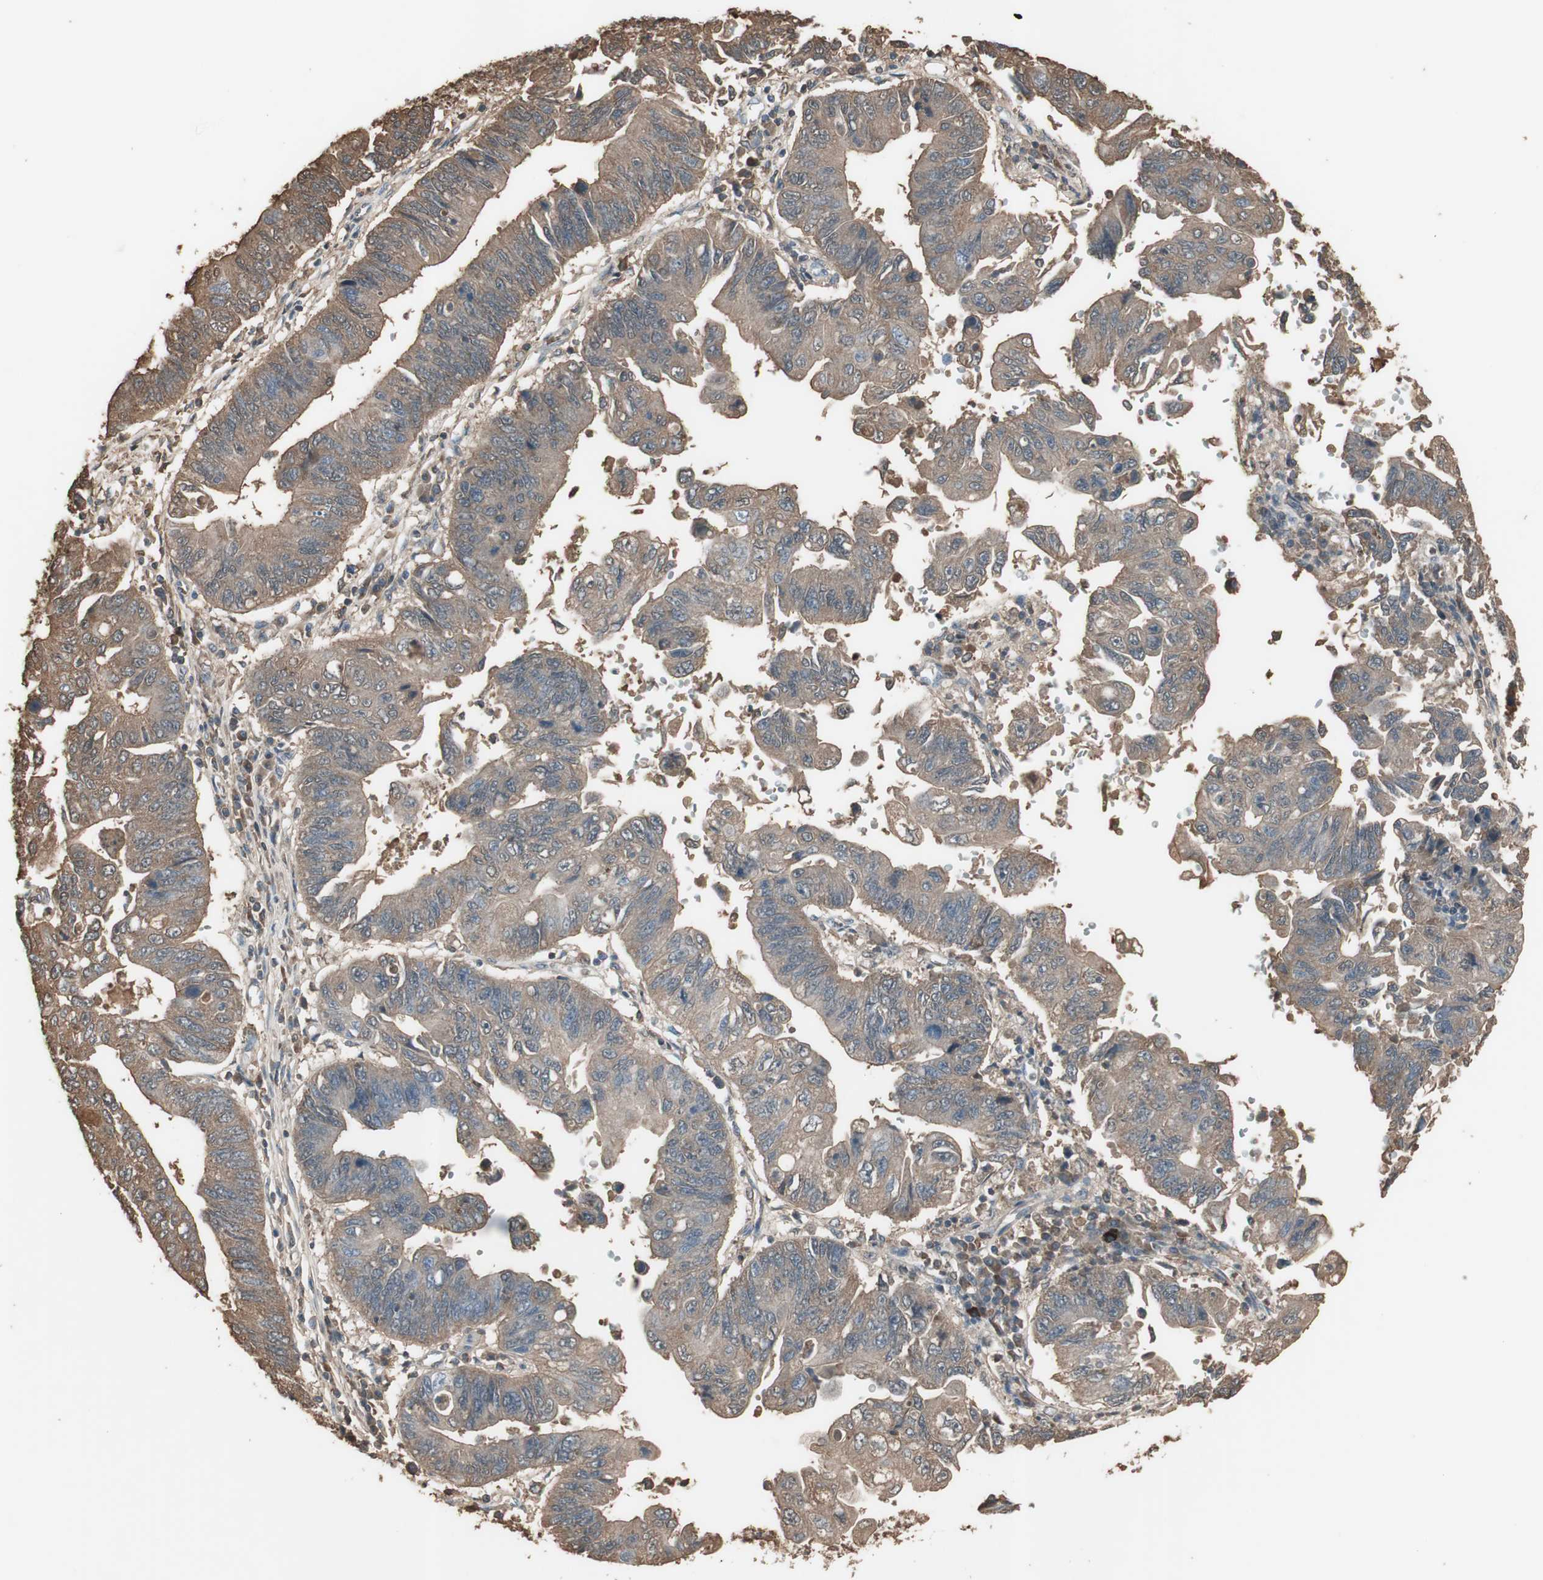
{"staining": {"intensity": "moderate", "quantity": ">75%", "location": "cytoplasmic/membranous"}, "tissue": "stomach cancer", "cell_type": "Tumor cells", "image_type": "cancer", "snomed": [{"axis": "morphology", "description": "Adenocarcinoma, NOS"}, {"axis": "topography", "description": "Stomach"}], "caption": "Immunohistochemical staining of stomach cancer displays medium levels of moderate cytoplasmic/membranous protein positivity in approximately >75% of tumor cells.", "gene": "MMP14", "patient": {"sex": "male", "age": 59}}